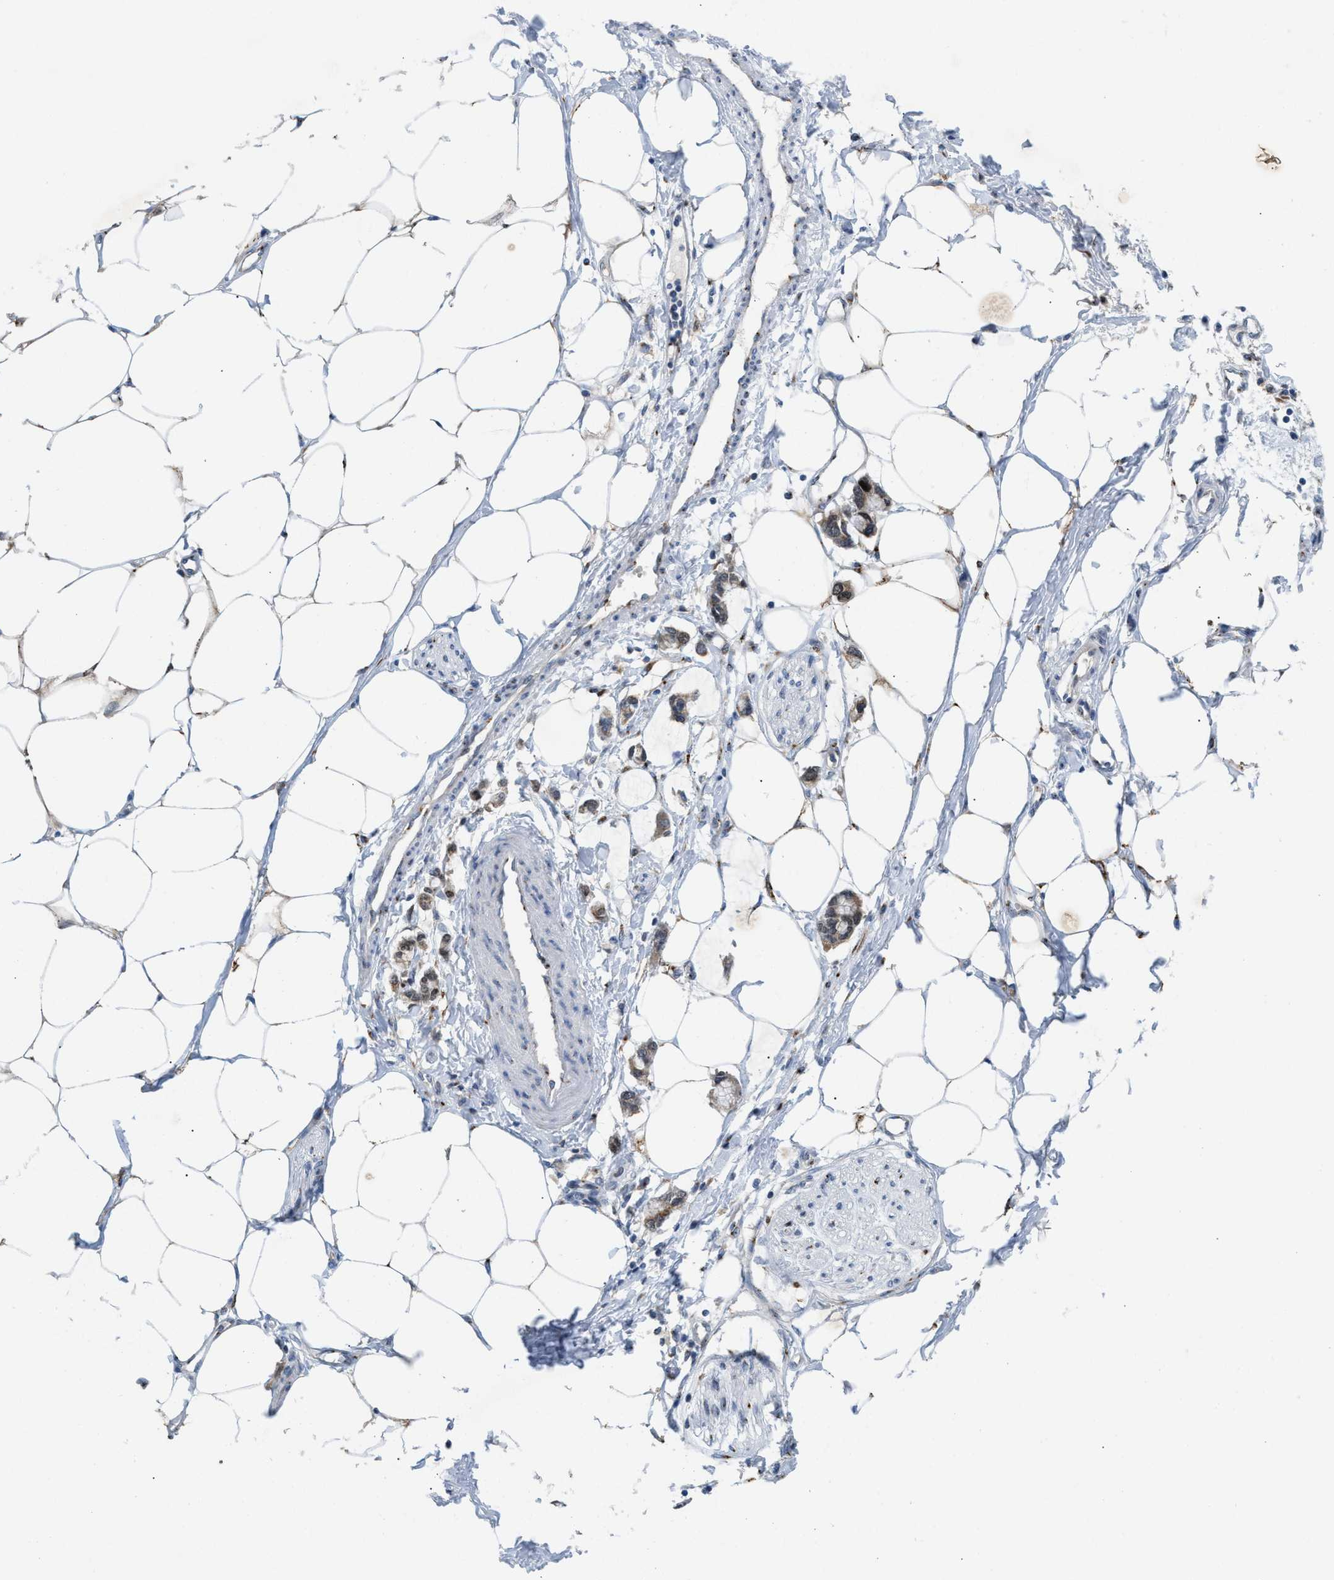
{"staining": {"intensity": "moderate", "quantity": ">75%", "location": "cytoplasmic/membranous"}, "tissue": "adipose tissue", "cell_type": "Adipocytes", "image_type": "normal", "snomed": [{"axis": "morphology", "description": "Normal tissue, NOS"}, {"axis": "morphology", "description": "Adenocarcinoma, NOS"}, {"axis": "topography", "description": "Colon"}, {"axis": "topography", "description": "Peripheral nerve tissue"}], "caption": "The photomicrograph reveals immunohistochemical staining of unremarkable adipose tissue. There is moderate cytoplasmic/membranous expression is identified in about >75% of adipocytes.", "gene": "SLC38A10", "patient": {"sex": "male", "age": 14}}